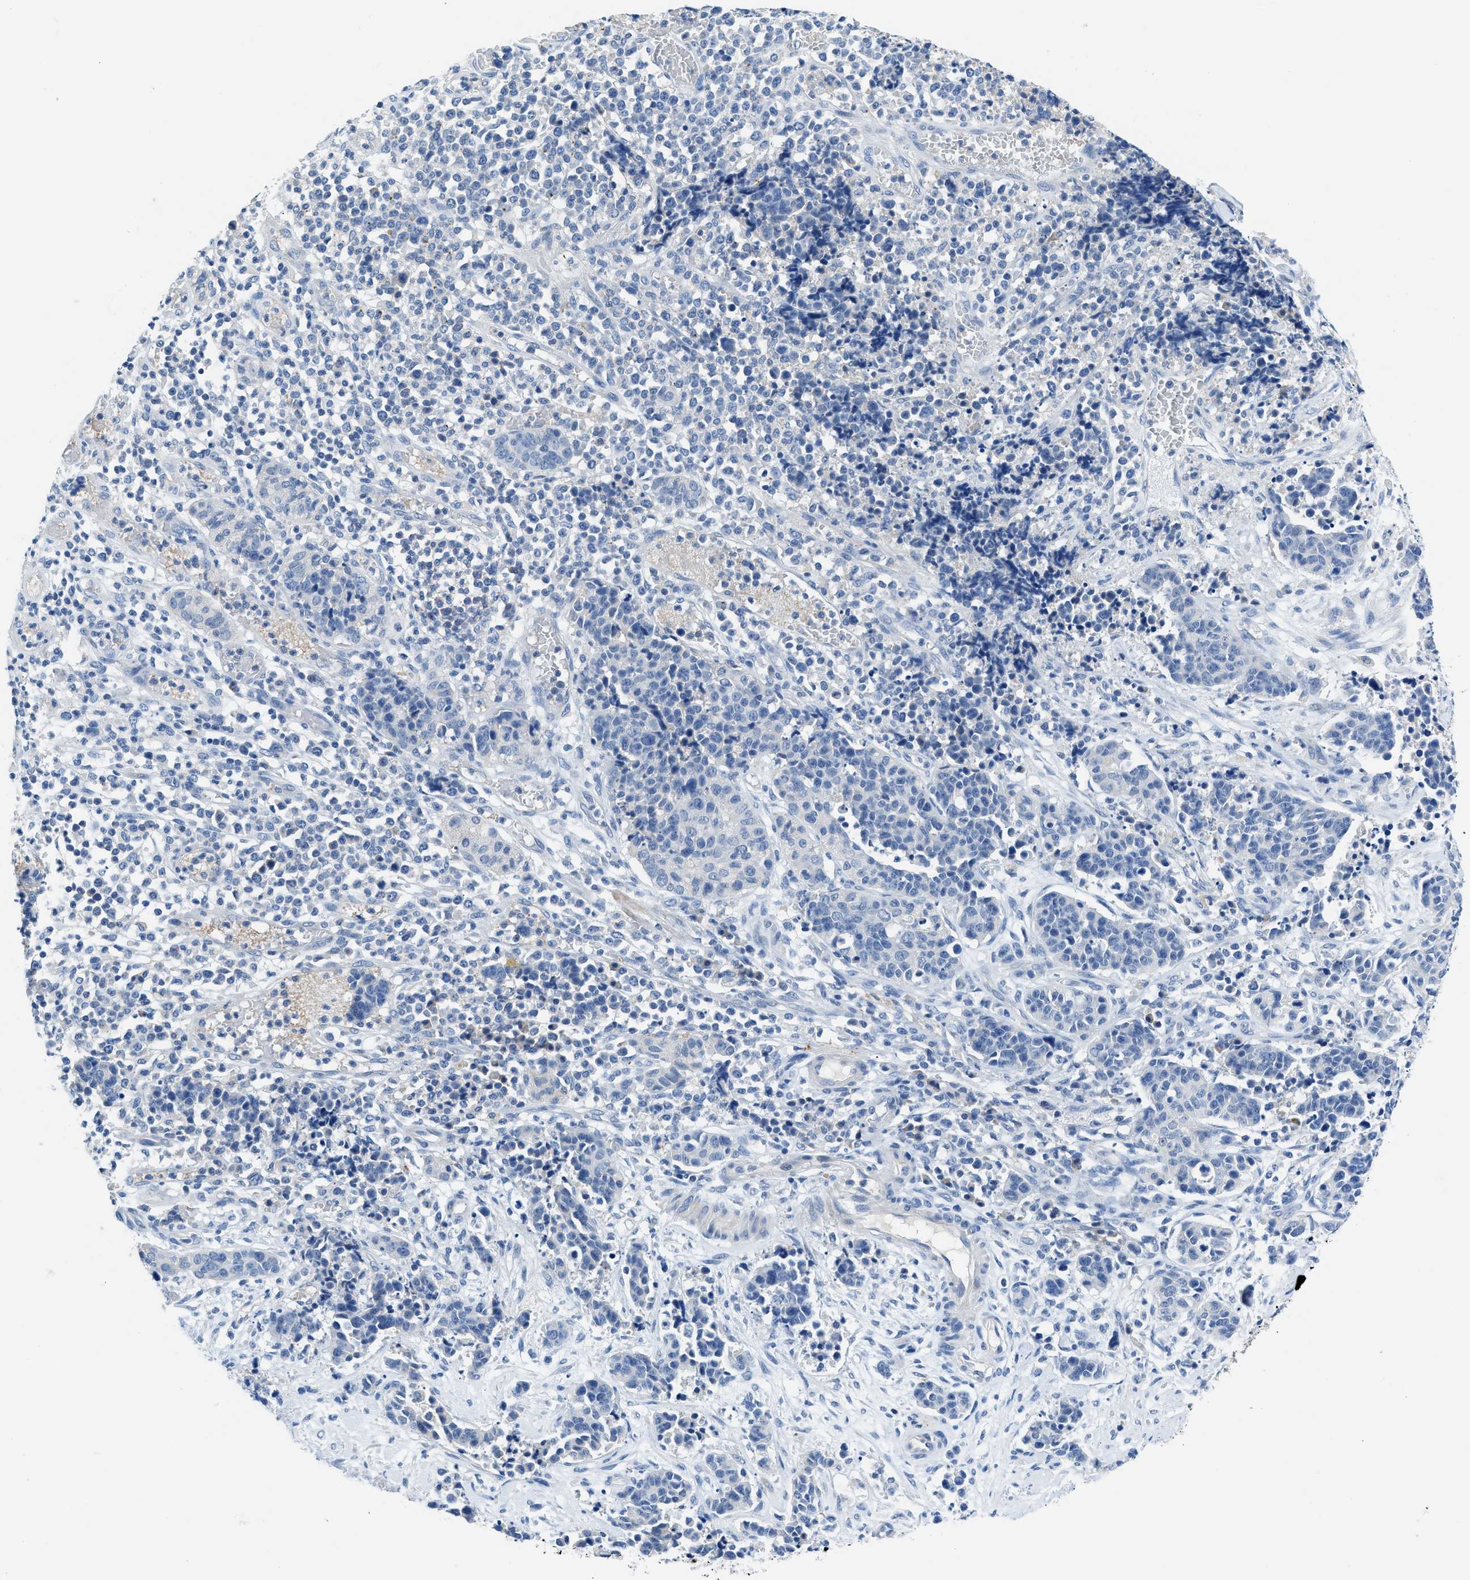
{"staining": {"intensity": "negative", "quantity": "none", "location": "none"}, "tissue": "cervical cancer", "cell_type": "Tumor cells", "image_type": "cancer", "snomed": [{"axis": "morphology", "description": "Squamous cell carcinoma, NOS"}, {"axis": "topography", "description": "Cervix"}], "caption": "The immunohistochemistry (IHC) image has no significant positivity in tumor cells of cervical cancer (squamous cell carcinoma) tissue. (Brightfield microscopy of DAB IHC at high magnification).", "gene": "SLC10A6", "patient": {"sex": "female", "age": 35}}